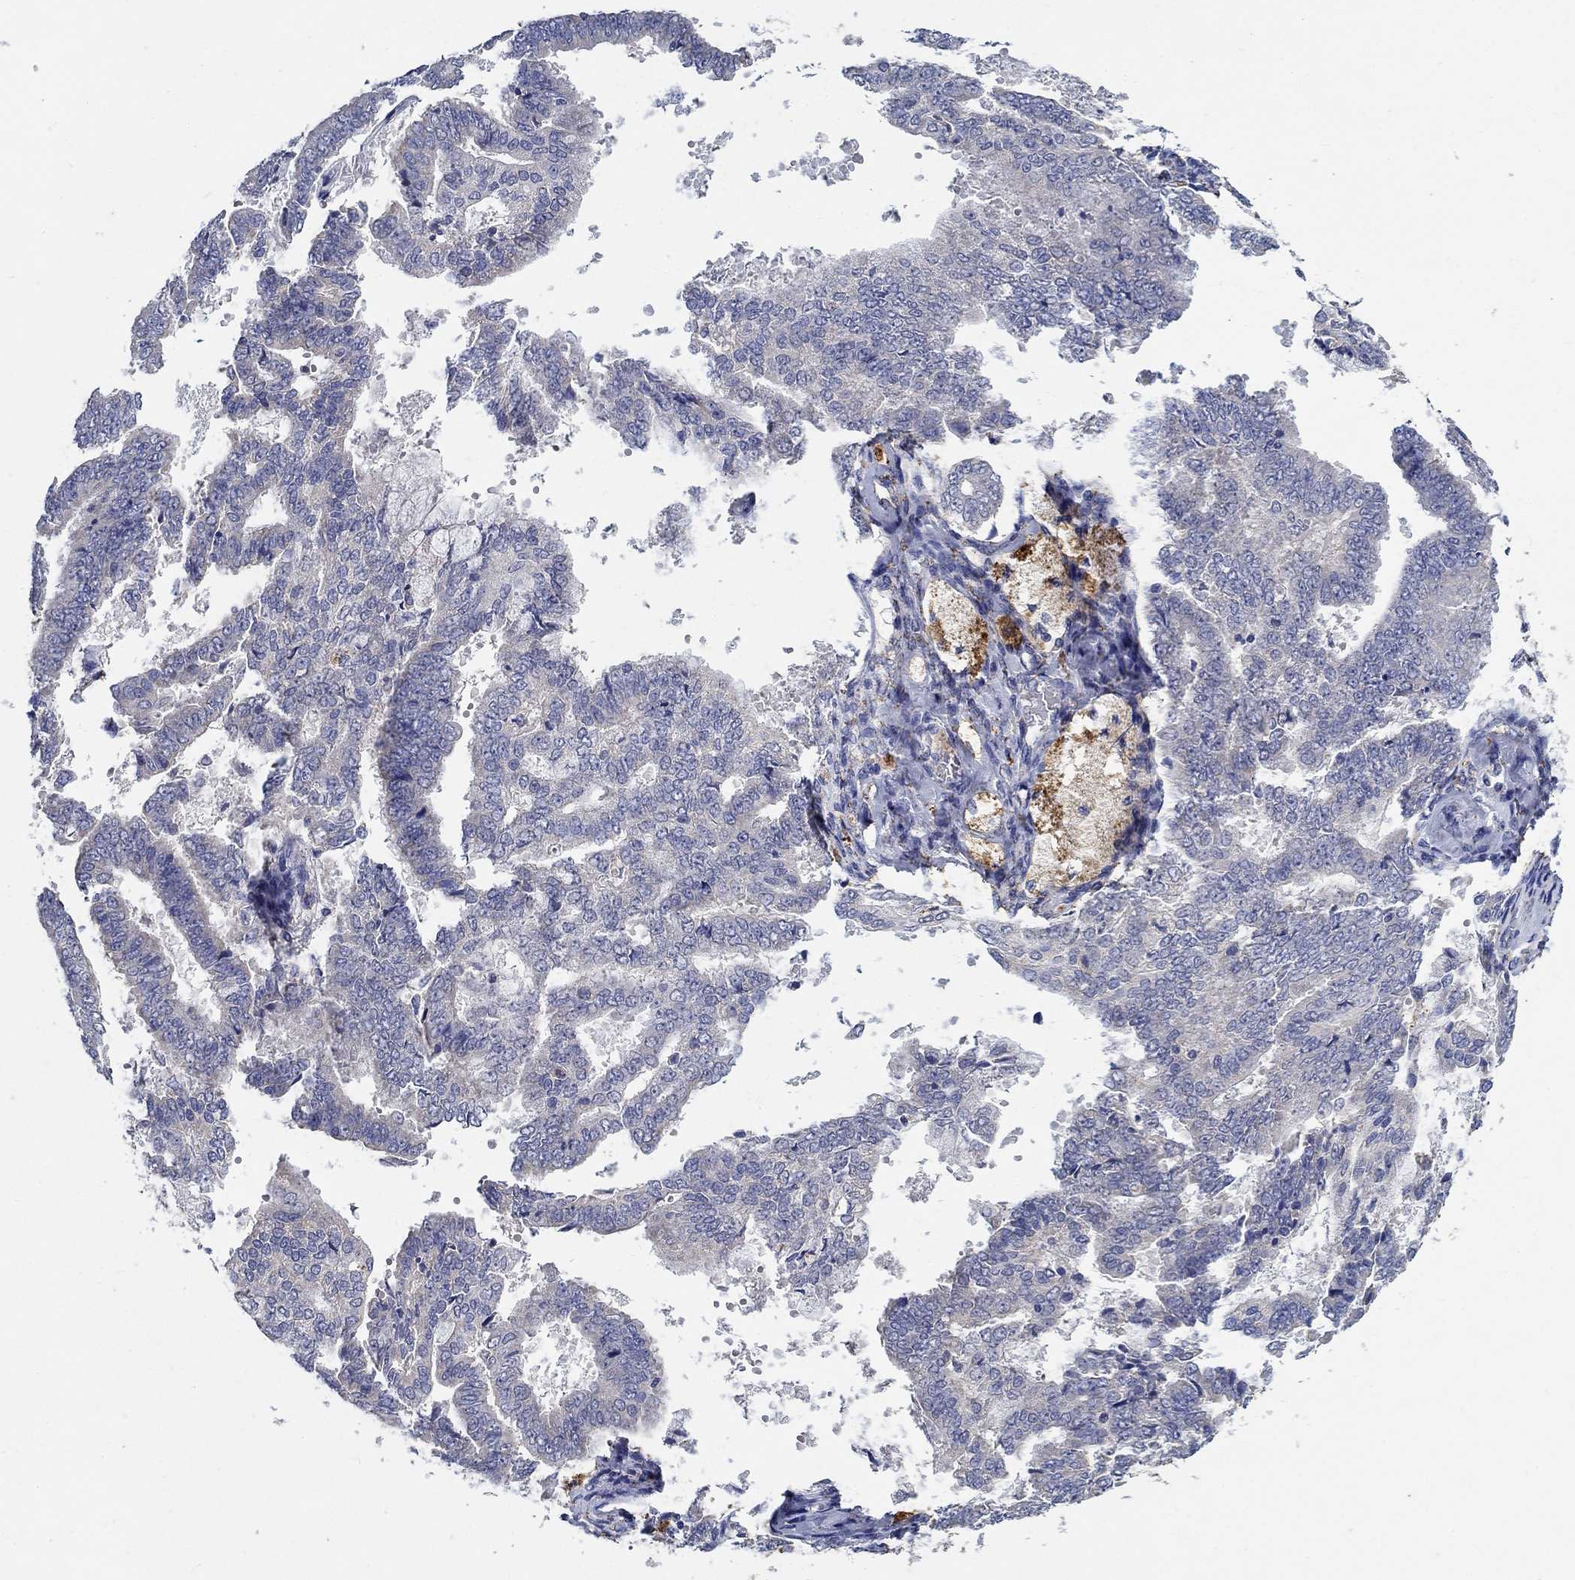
{"staining": {"intensity": "negative", "quantity": "none", "location": "none"}, "tissue": "endometrial cancer", "cell_type": "Tumor cells", "image_type": "cancer", "snomed": [{"axis": "morphology", "description": "Adenocarcinoma, NOS"}, {"axis": "topography", "description": "Endometrium"}], "caption": "Immunohistochemistry image of endometrial cancer stained for a protein (brown), which displays no staining in tumor cells.", "gene": "PROZ", "patient": {"sex": "female", "age": 63}}